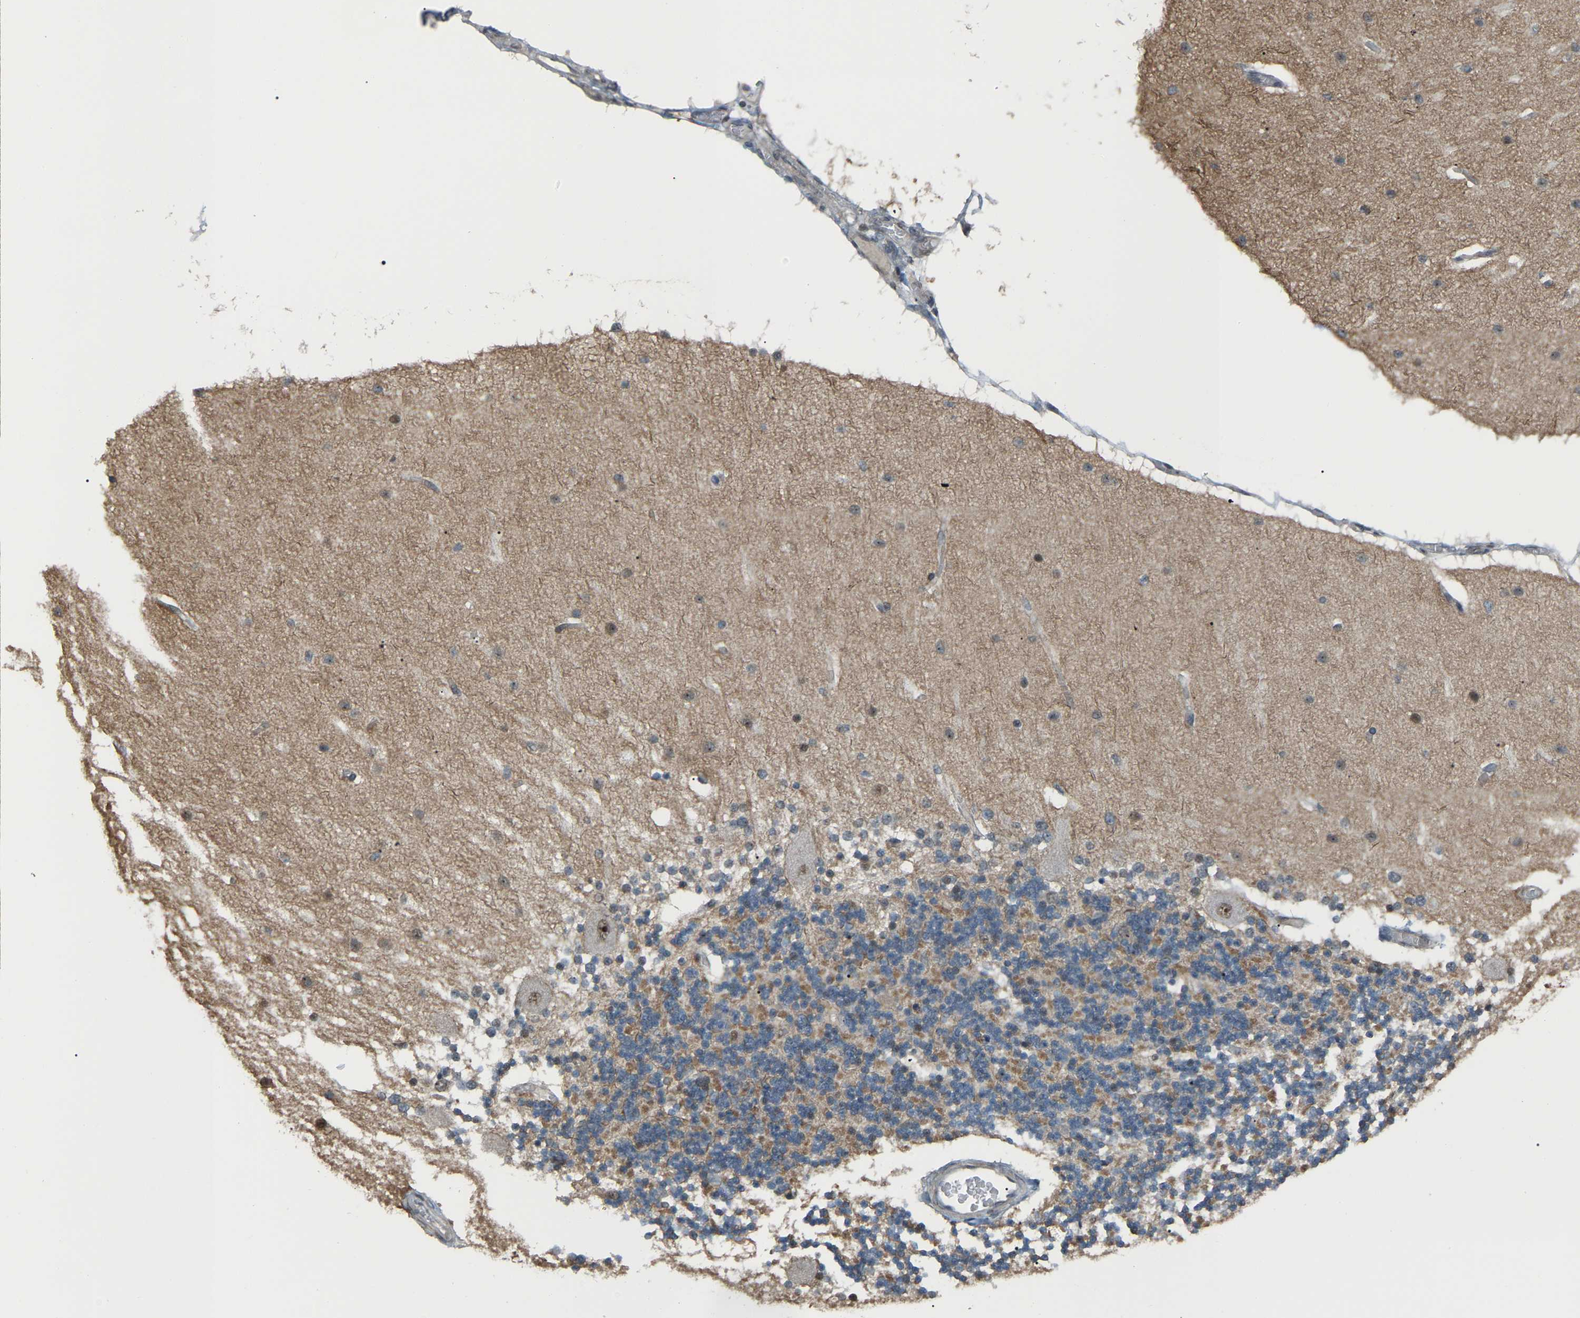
{"staining": {"intensity": "moderate", "quantity": "25%-75%", "location": "cytoplasmic/membranous"}, "tissue": "cerebellum", "cell_type": "Cells in granular layer", "image_type": "normal", "snomed": [{"axis": "morphology", "description": "Normal tissue, NOS"}, {"axis": "topography", "description": "Cerebellum"}], "caption": "This is a micrograph of IHC staining of benign cerebellum, which shows moderate positivity in the cytoplasmic/membranous of cells in granular layer.", "gene": "CROT", "patient": {"sex": "female", "age": 54}}